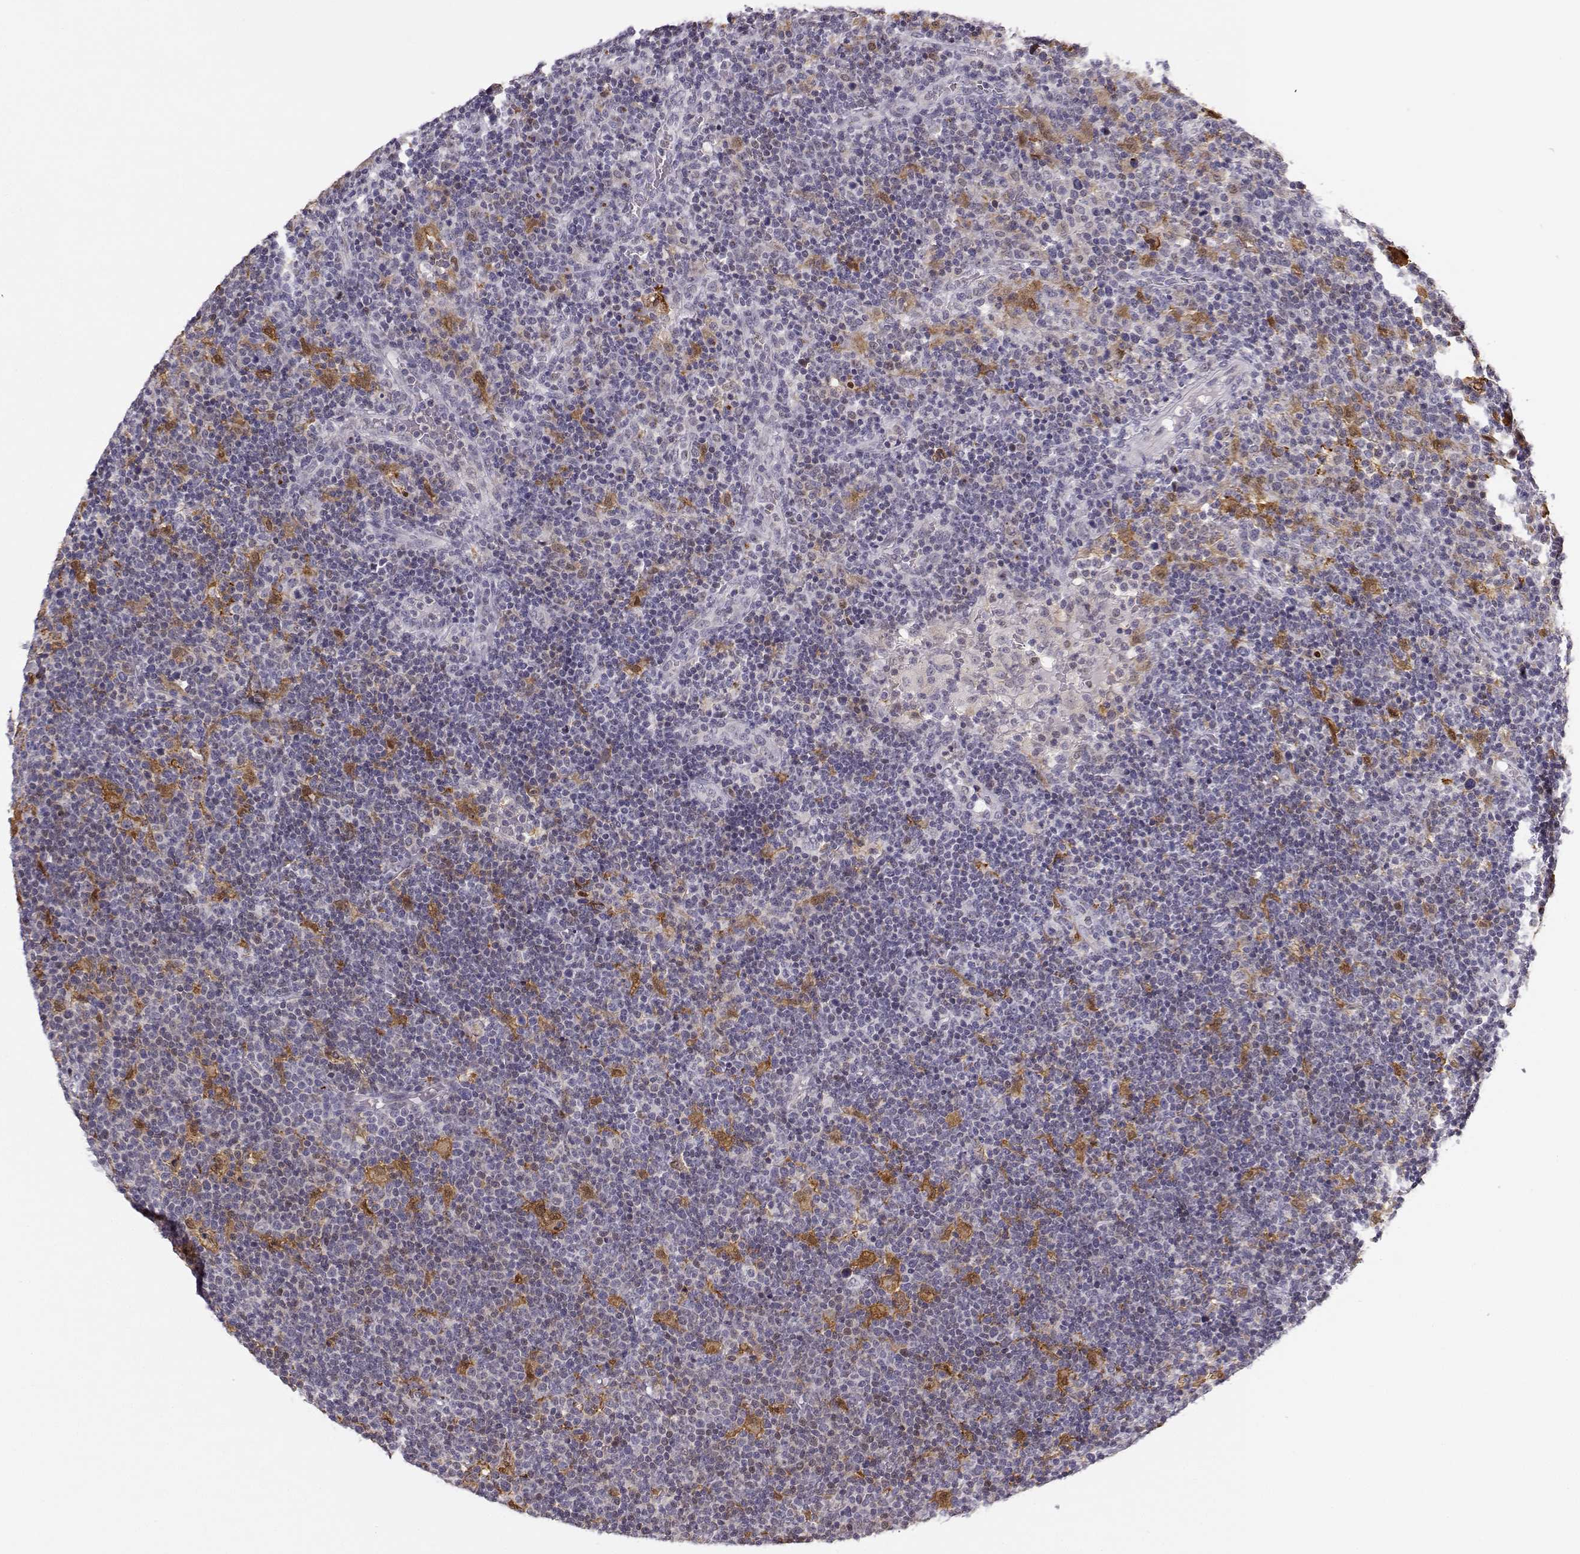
{"staining": {"intensity": "negative", "quantity": "none", "location": "none"}, "tissue": "lymphoma", "cell_type": "Tumor cells", "image_type": "cancer", "snomed": [{"axis": "morphology", "description": "Malignant lymphoma, non-Hodgkin's type, High grade"}, {"axis": "topography", "description": "Lymph node"}], "caption": "This micrograph is of malignant lymphoma, non-Hodgkin's type (high-grade) stained with immunohistochemistry to label a protein in brown with the nuclei are counter-stained blue. There is no staining in tumor cells. Nuclei are stained in blue.", "gene": "HTR7", "patient": {"sex": "male", "age": 61}}